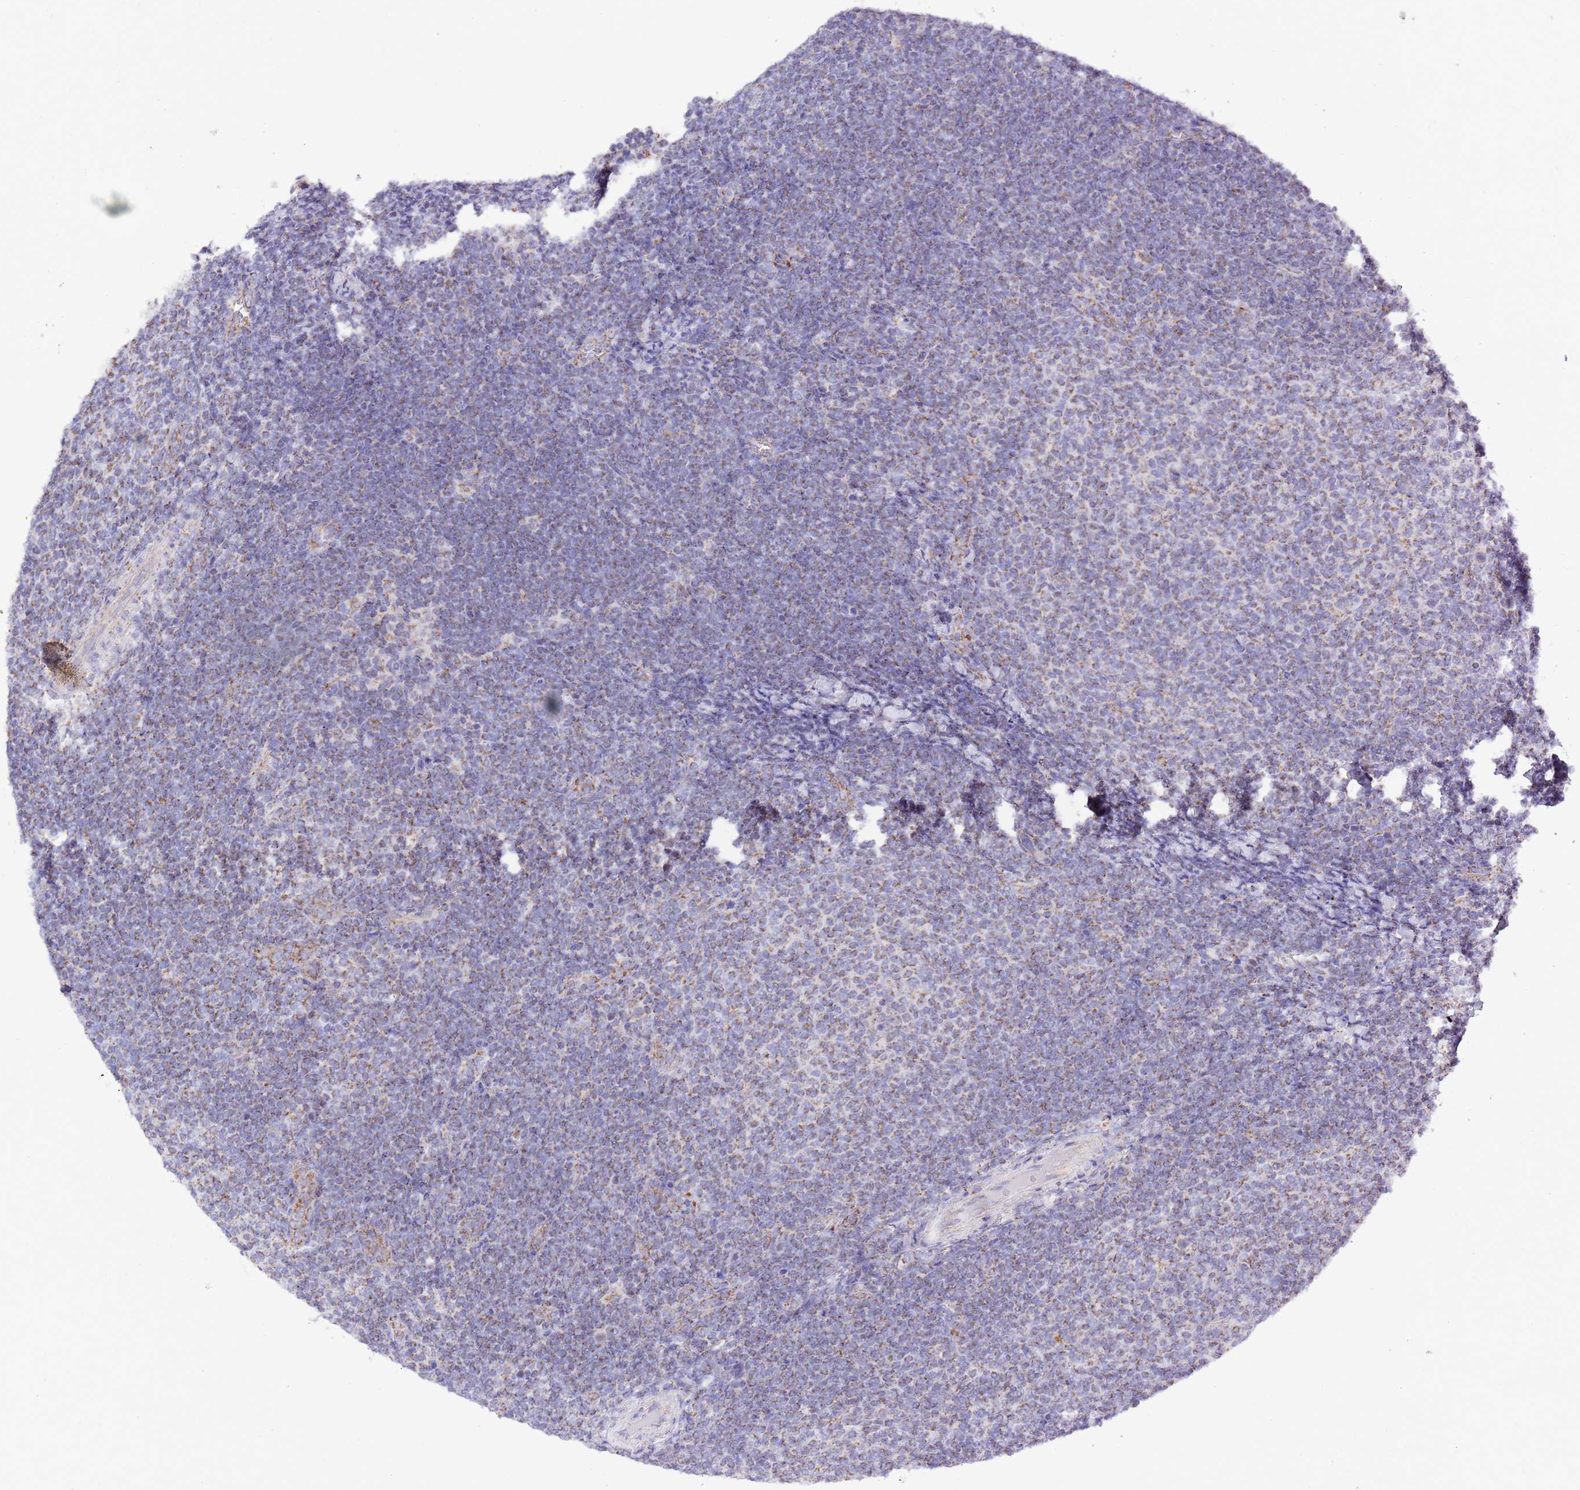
{"staining": {"intensity": "weak", "quantity": "25%-75%", "location": "cytoplasmic/membranous"}, "tissue": "lymphoma", "cell_type": "Tumor cells", "image_type": "cancer", "snomed": [{"axis": "morphology", "description": "Malignant lymphoma, non-Hodgkin's type, Low grade"}, {"axis": "topography", "description": "Lymph node"}], "caption": "Weak cytoplasmic/membranous positivity is identified in about 25%-75% of tumor cells in malignant lymphoma, non-Hodgkin's type (low-grade).", "gene": "TEKTIP1", "patient": {"sex": "male", "age": 66}}